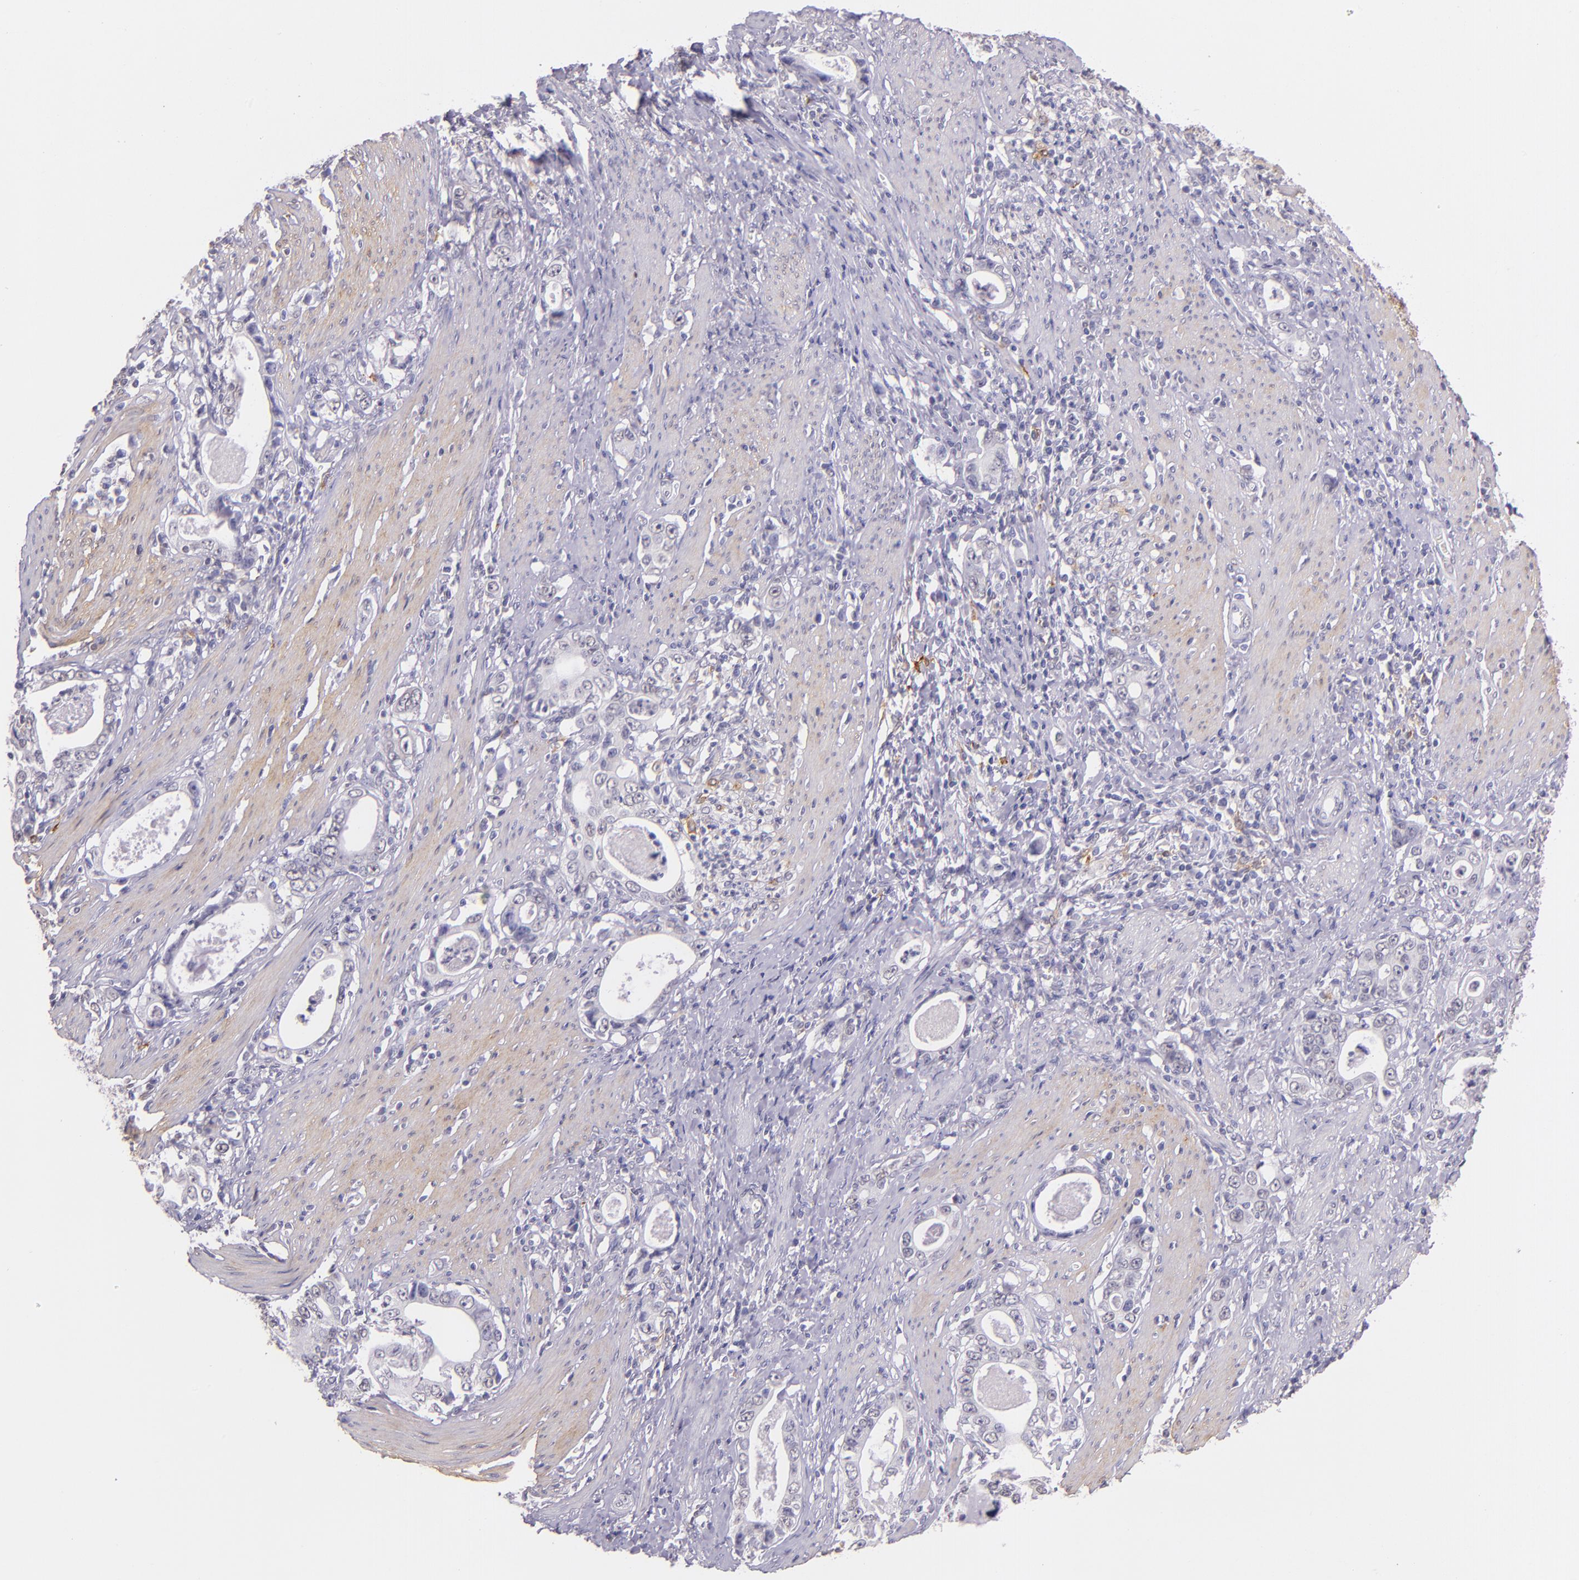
{"staining": {"intensity": "negative", "quantity": "none", "location": "none"}, "tissue": "stomach cancer", "cell_type": "Tumor cells", "image_type": "cancer", "snomed": [{"axis": "morphology", "description": "Adenocarcinoma, NOS"}, {"axis": "topography", "description": "Stomach, lower"}], "caption": "This is an immunohistochemistry (IHC) micrograph of human stomach cancer (adenocarcinoma). There is no staining in tumor cells.", "gene": "RTN1", "patient": {"sex": "female", "age": 72}}